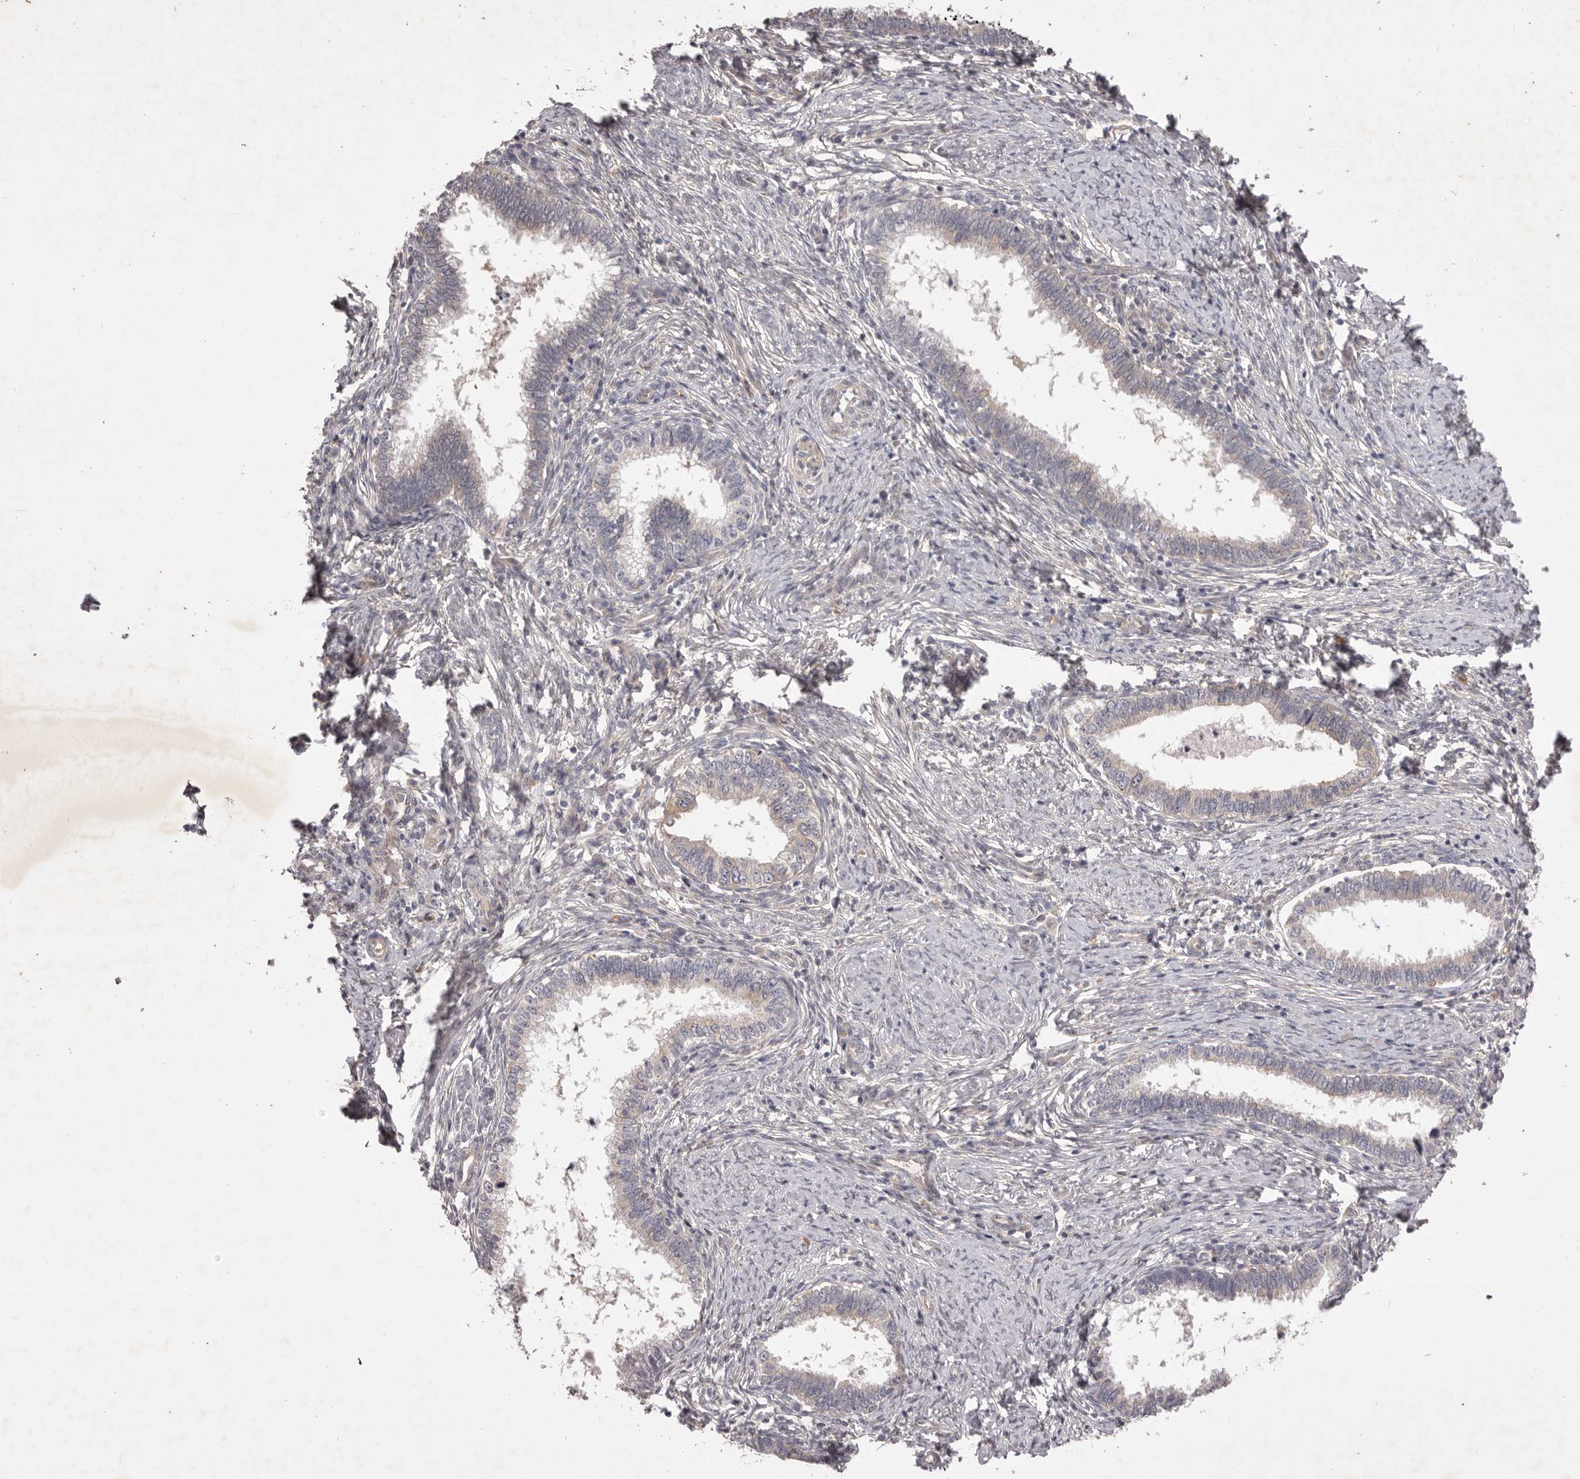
{"staining": {"intensity": "negative", "quantity": "none", "location": "none"}, "tissue": "cervical cancer", "cell_type": "Tumor cells", "image_type": "cancer", "snomed": [{"axis": "morphology", "description": "Adenocarcinoma, NOS"}, {"axis": "topography", "description": "Cervix"}], "caption": "Immunohistochemical staining of human cervical cancer reveals no significant expression in tumor cells.", "gene": "PNRC1", "patient": {"sex": "female", "age": 36}}